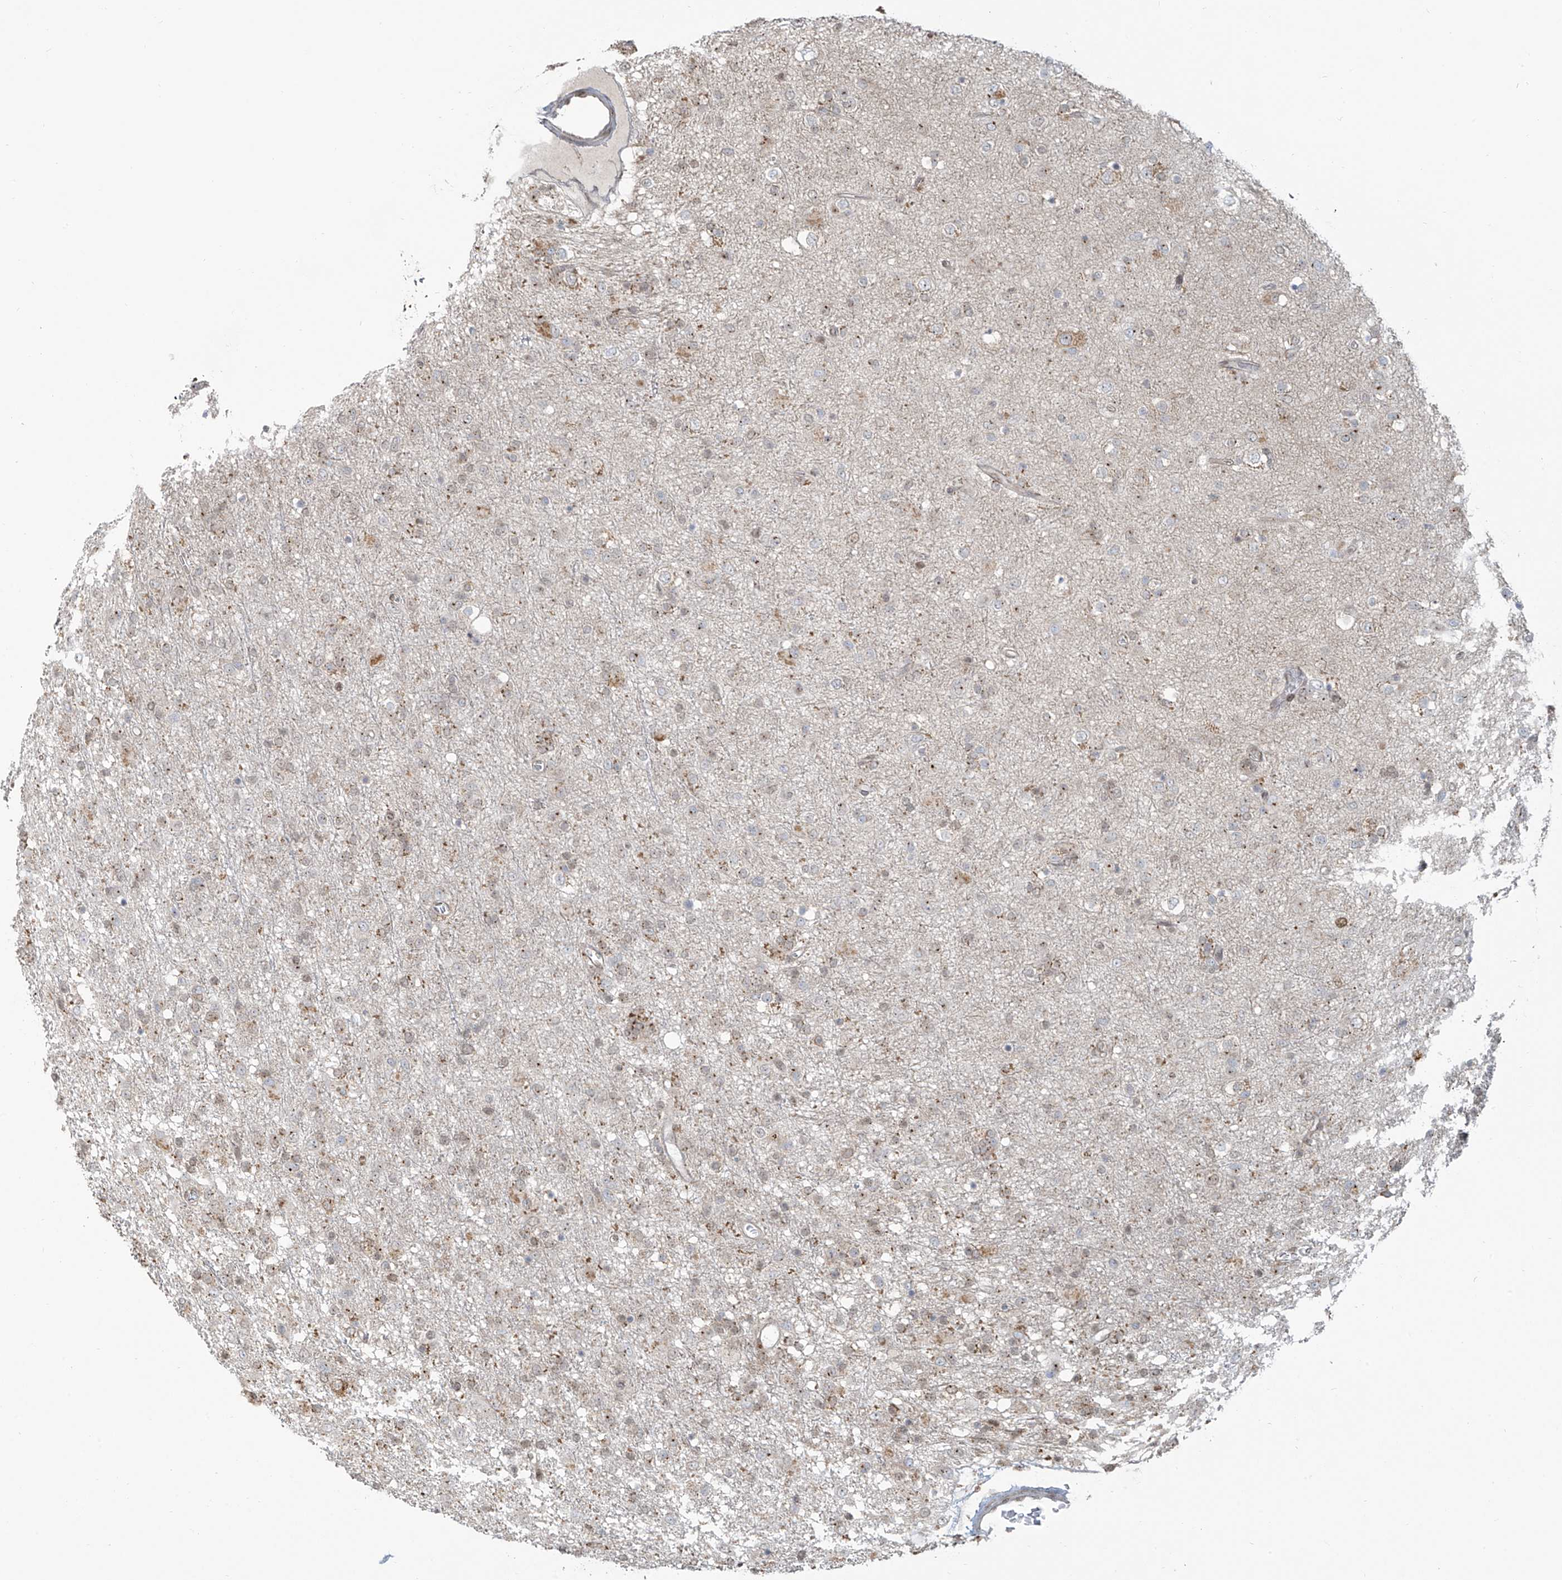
{"staining": {"intensity": "negative", "quantity": "none", "location": "none"}, "tissue": "glioma", "cell_type": "Tumor cells", "image_type": "cancer", "snomed": [{"axis": "morphology", "description": "Glioma, malignant, Low grade"}, {"axis": "topography", "description": "Brain"}], "caption": "The histopathology image displays no significant positivity in tumor cells of glioma.", "gene": "VMP1", "patient": {"sex": "male", "age": 65}}